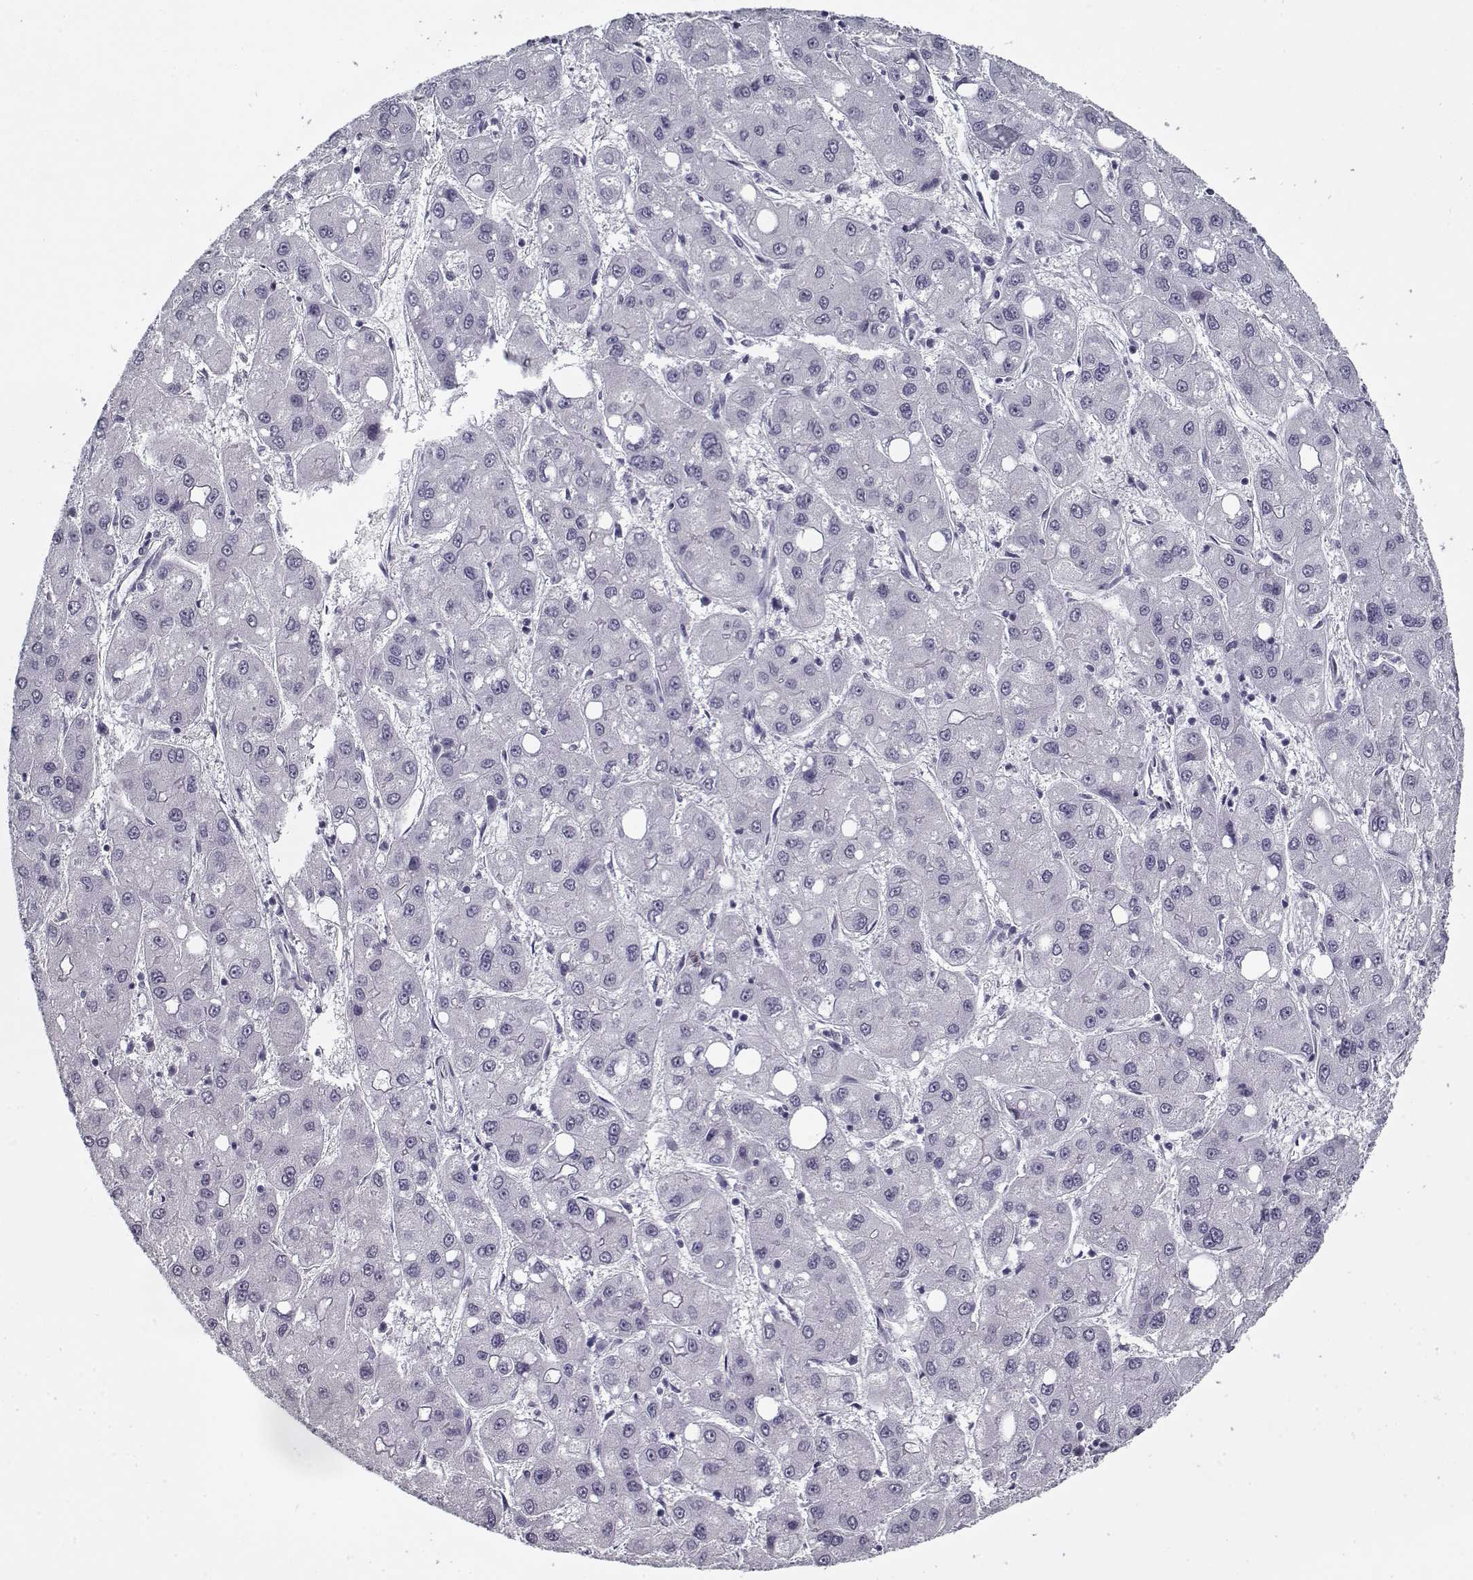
{"staining": {"intensity": "negative", "quantity": "none", "location": "none"}, "tissue": "liver cancer", "cell_type": "Tumor cells", "image_type": "cancer", "snomed": [{"axis": "morphology", "description": "Carcinoma, Hepatocellular, NOS"}, {"axis": "topography", "description": "Liver"}], "caption": "Liver cancer (hepatocellular carcinoma) was stained to show a protein in brown. There is no significant positivity in tumor cells.", "gene": "RNF32", "patient": {"sex": "male", "age": 73}}